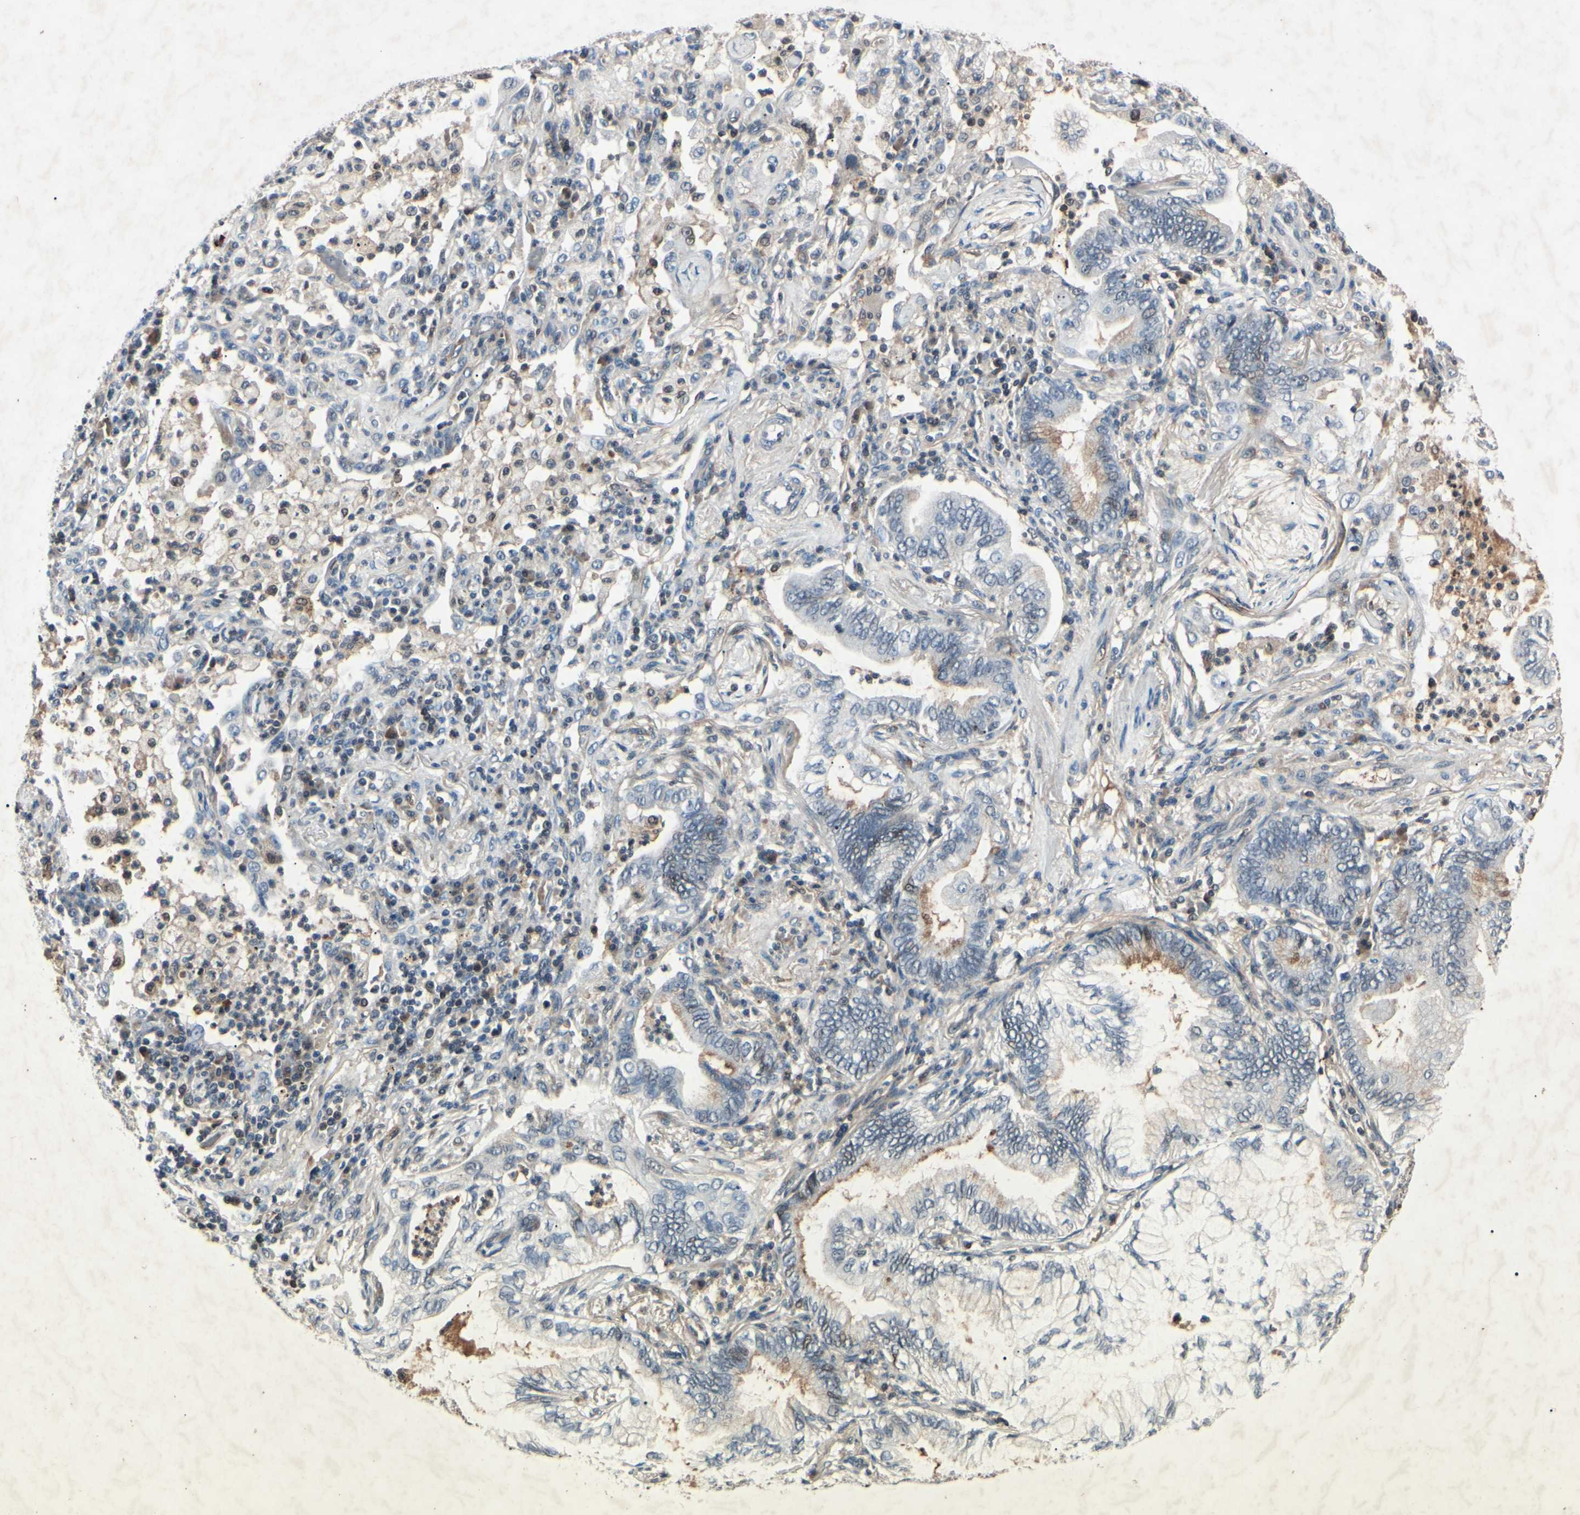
{"staining": {"intensity": "moderate", "quantity": "<25%", "location": "cytoplasmic/membranous"}, "tissue": "lung cancer", "cell_type": "Tumor cells", "image_type": "cancer", "snomed": [{"axis": "morphology", "description": "Normal tissue, NOS"}, {"axis": "morphology", "description": "Adenocarcinoma, NOS"}, {"axis": "topography", "description": "Bronchus"}, {"axis": "topography", "description": "Lung"}], "caption": "There is low levels of moderate cytoplasmic/membranous positivity in tumor cells of lung cancer, as demonstrated by immunohistochemical staining (brown color).", "gene": "AEBP1", "patient": {"sex": "female", "age": 70}}